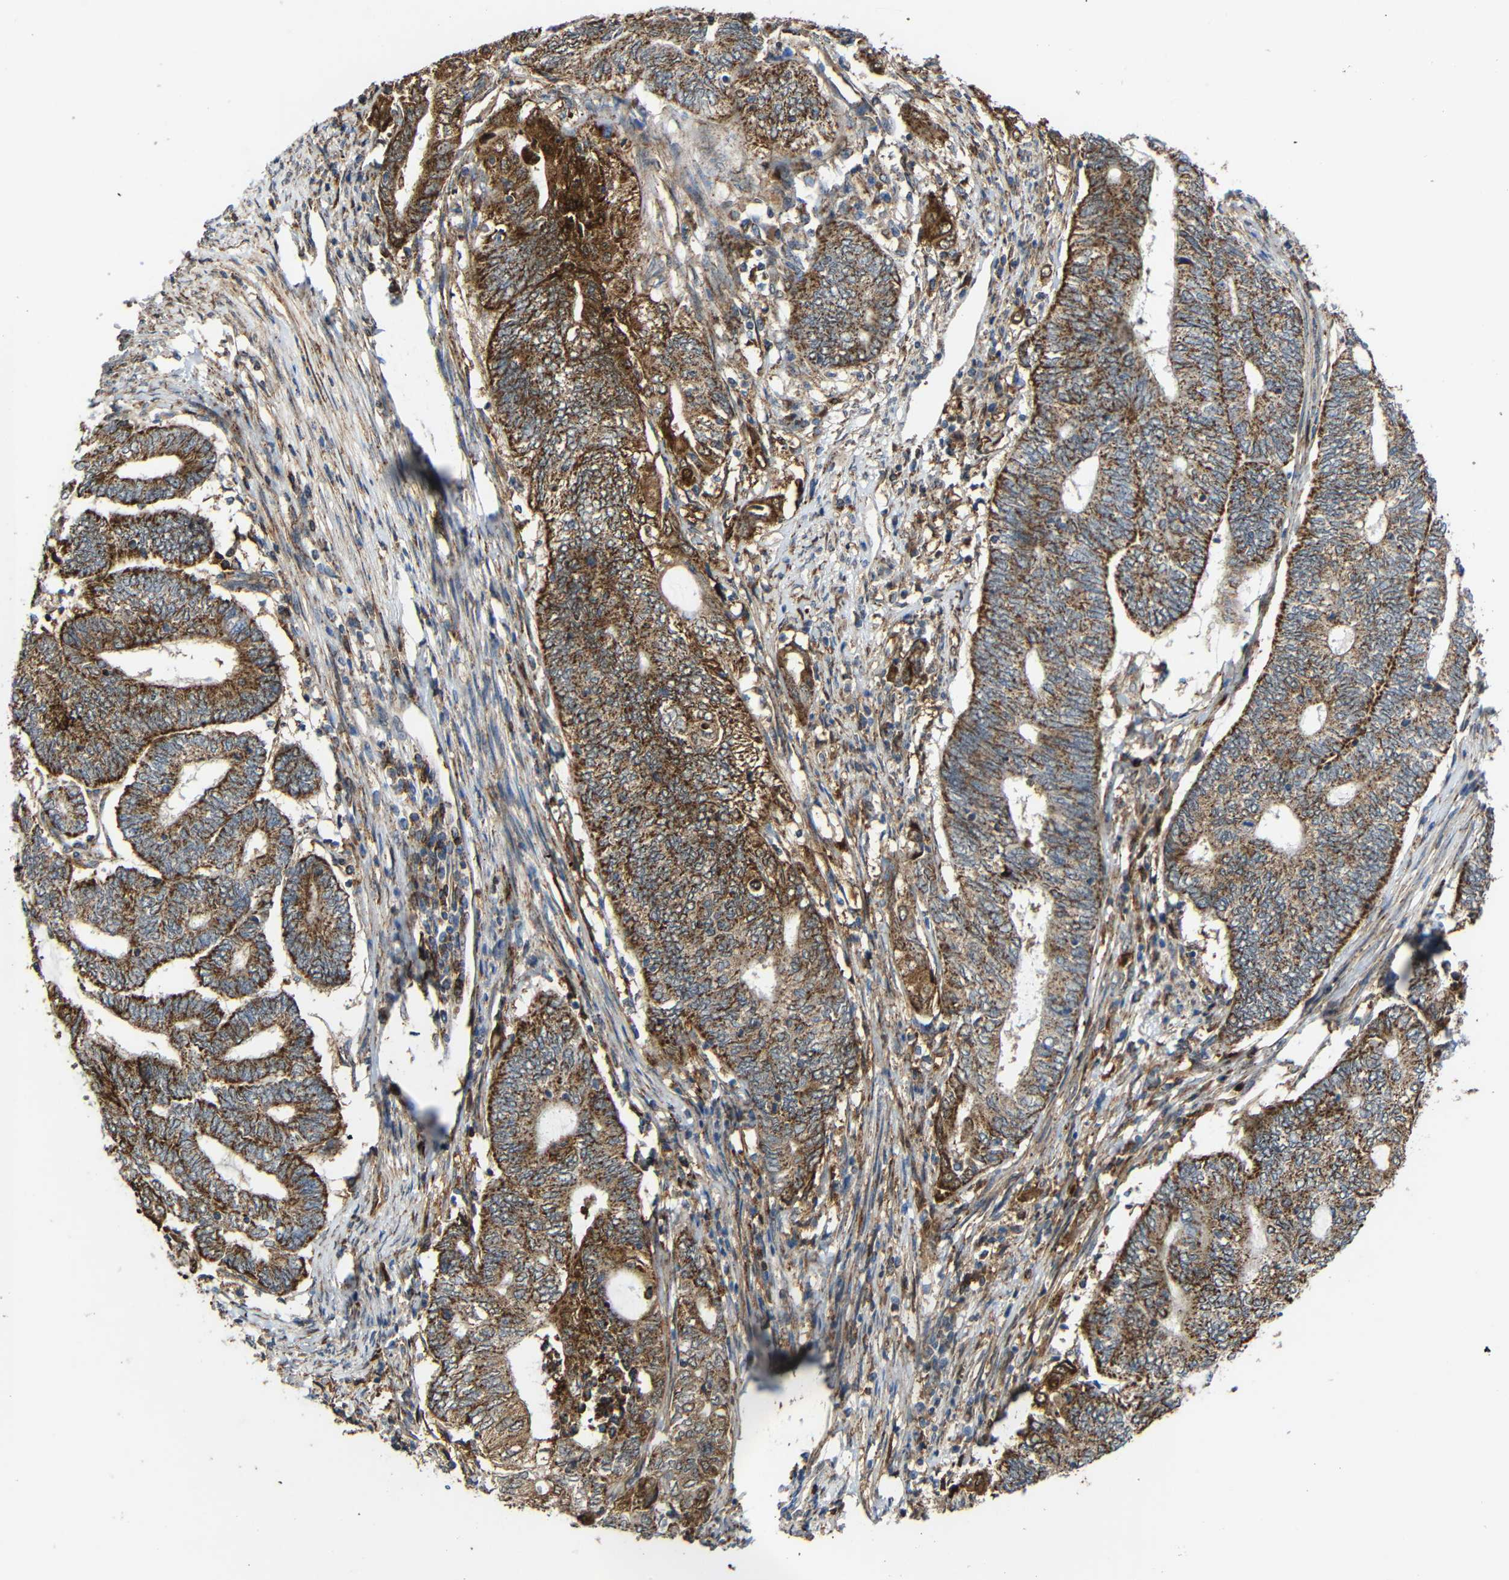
{"staining": {"intensity": "moderate", "quantity": ">75%", "location": "cytoplasmic/membranous"}, "tissue": "endometrial cancer", "cell_type": "Tumor cells", "image_type": "cancer", "snomed": [{"axis": "morphology", "description": "Adenocarcinoma, NOS"}, {"axis": "topography", "description": "Uterus"}, {"axis": "topography", "description": "Endometrium"}], "caption": "A brown stain labels moderate cytoplasmic/membranous staining of a protein in human endometrial cancer (adenocarcinoma) tumor cells. (Brightfield microscopy of DAB IHC at high magnification).", "gene": "C1GALT1", "patient": {"sex": "female", "age": 70}}